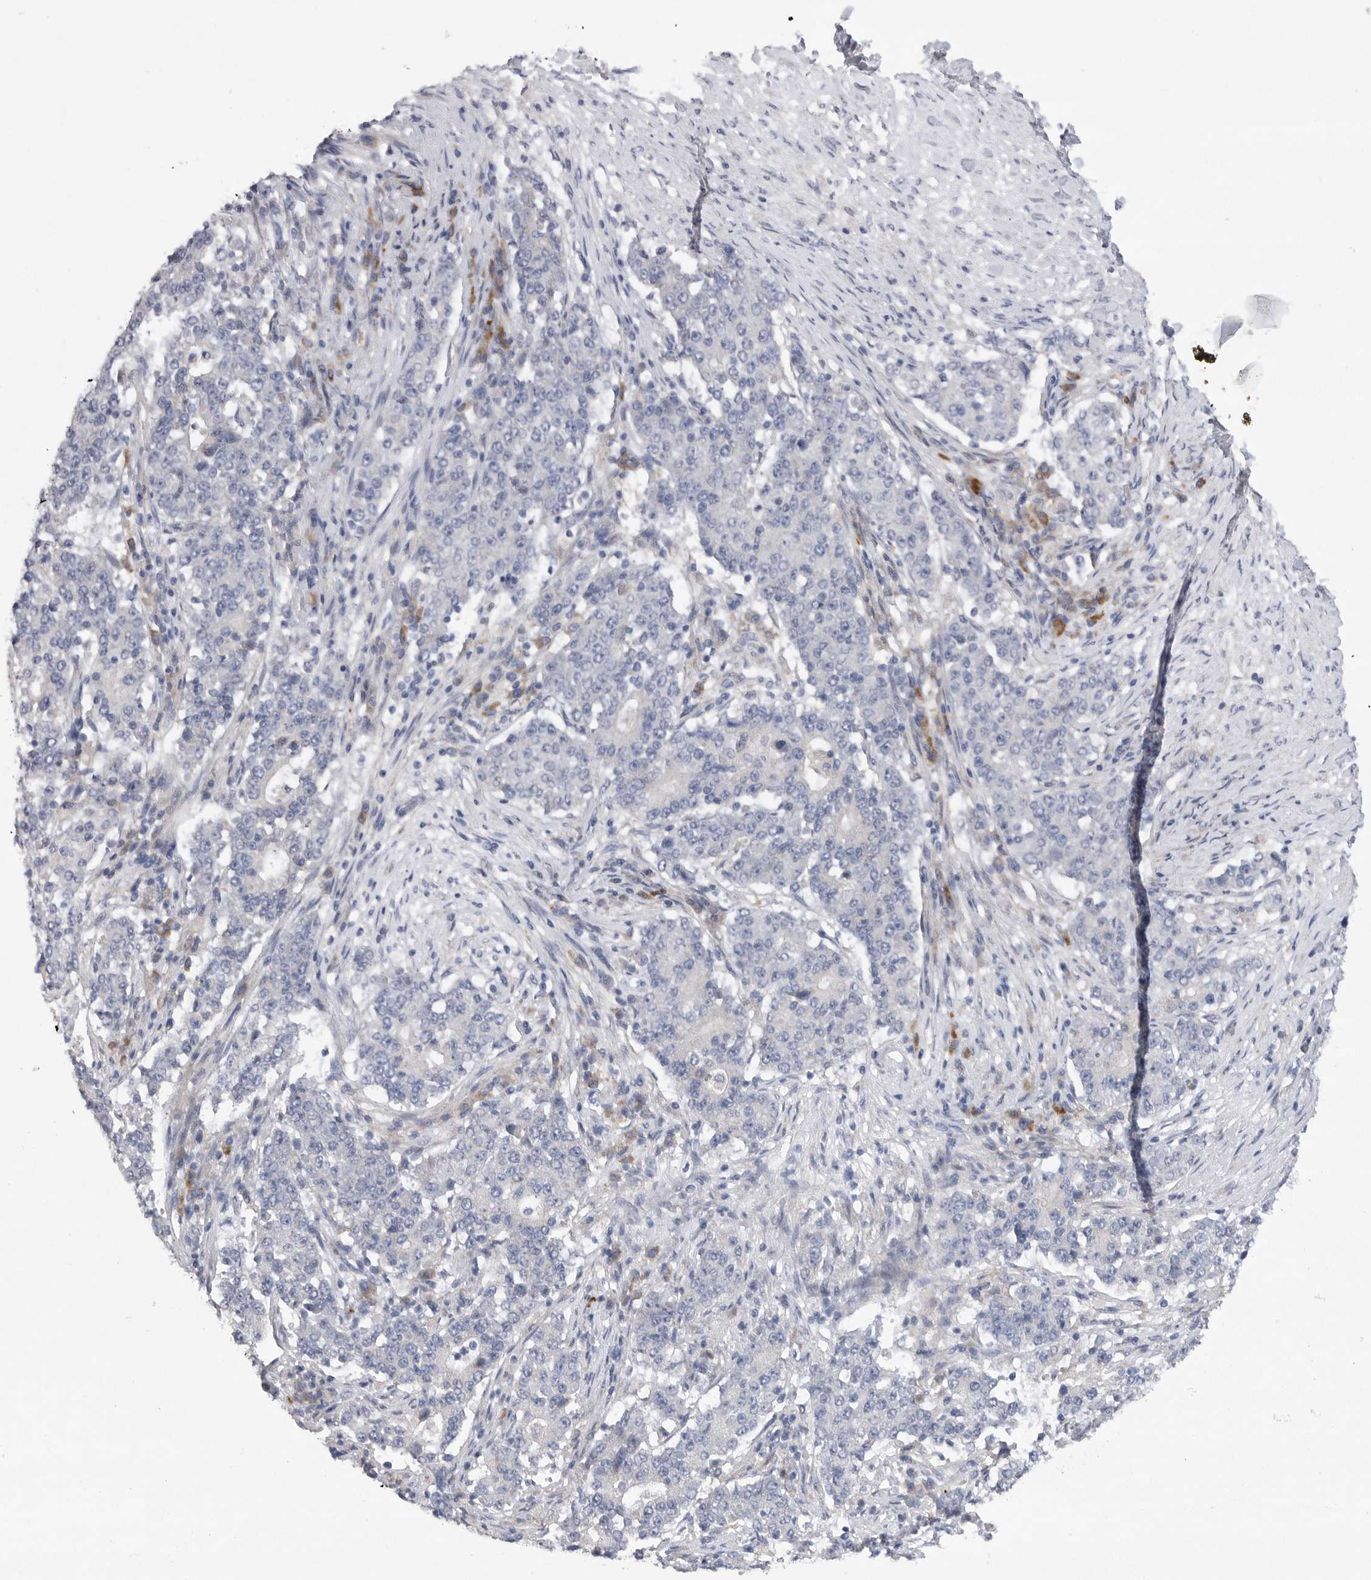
{"staining": {"intensity": "negative", "quantity": "none", "location": "none"}, "tissue": "stomach cancer", "cell_type": "Tumor cells", "image_type": "cancer", "snomed": [{"axis": "morphology", "description": "Adenocarcinoma, NOS"}, {"axis": "topography", "description": "Stomach"}], "caption": "Tumor cells show no significant protein expression in adenocarcinoma (stomach).", "gene": "EDEM3", "patient": {"sex": "male", "age": 59}}